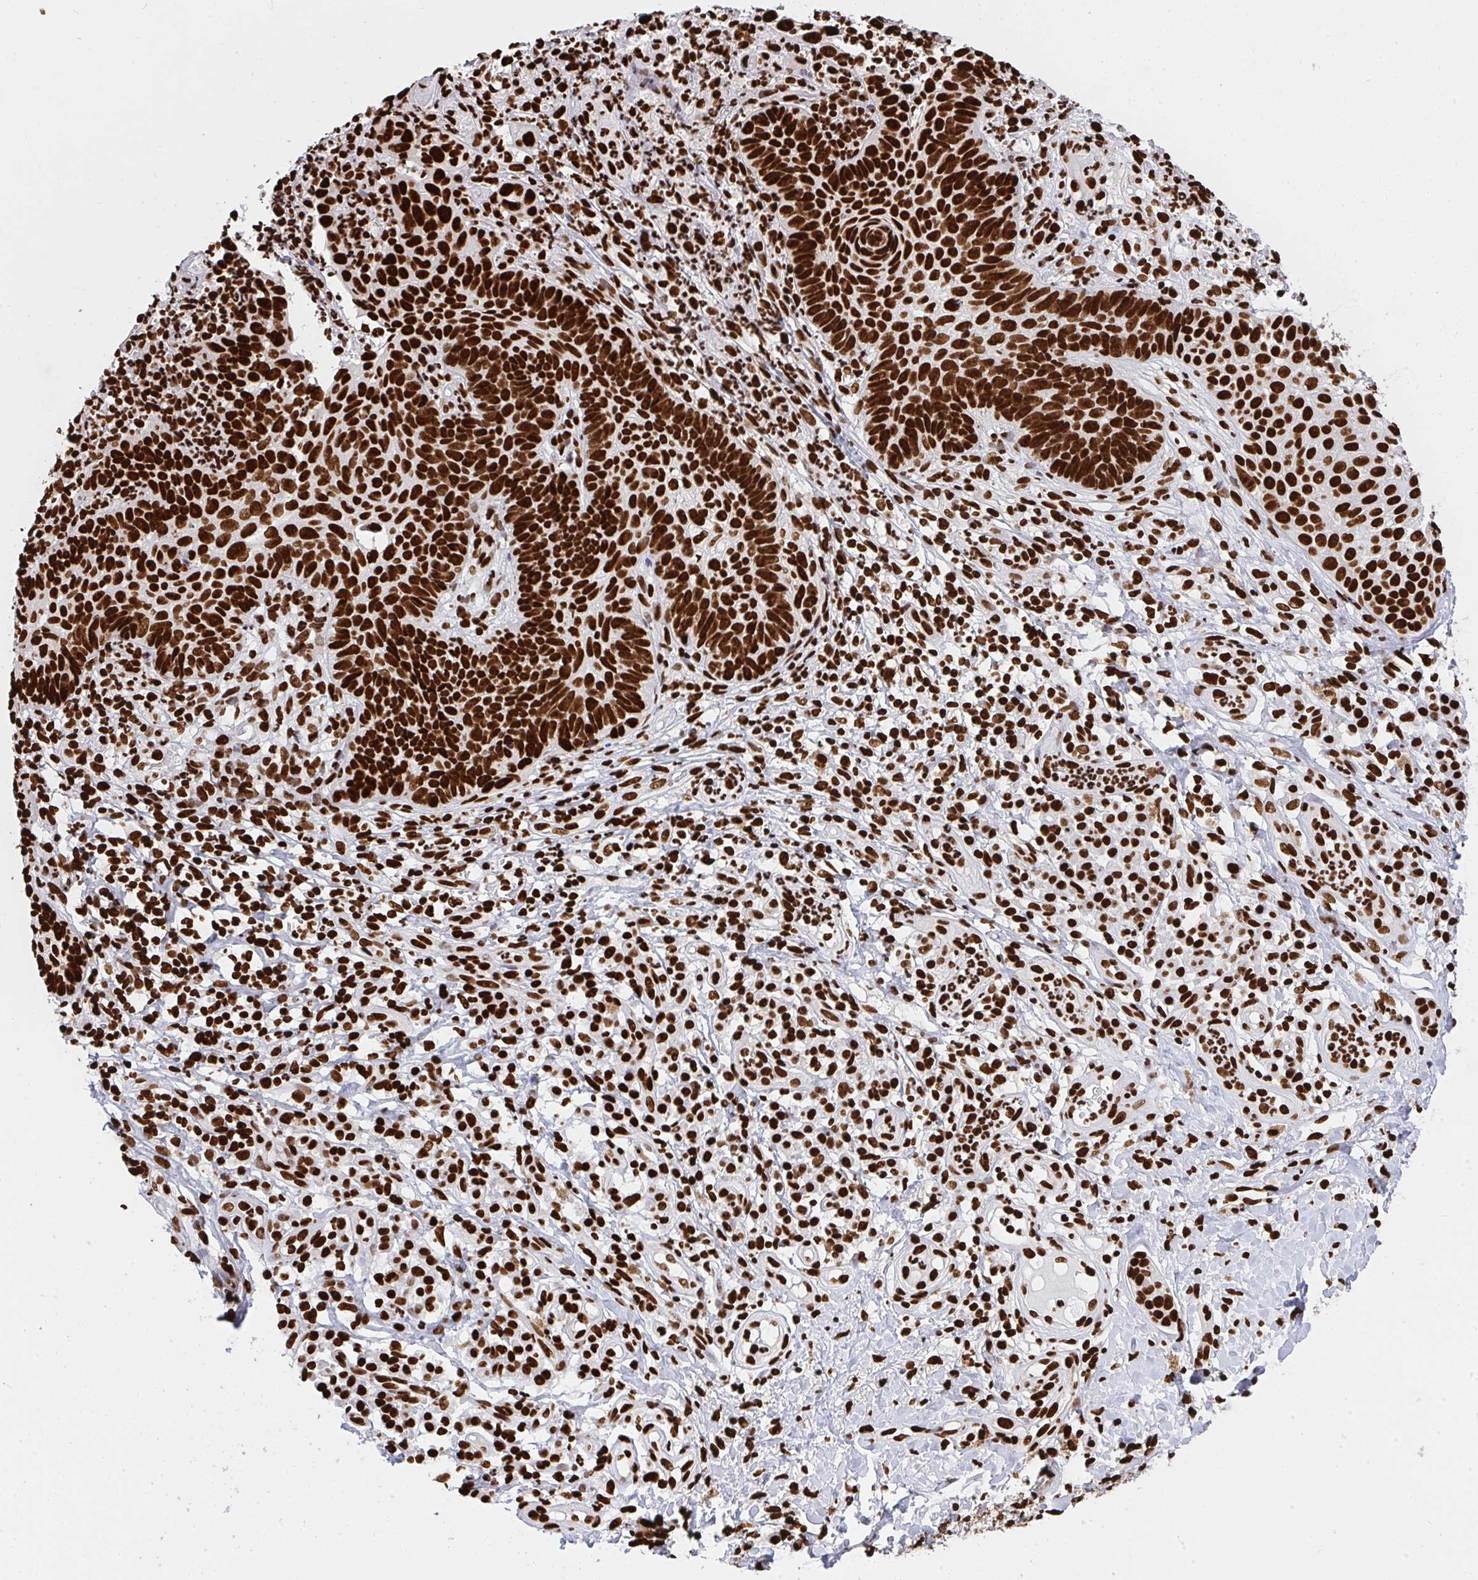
{"staining": {"intensity": "strong", "quantity": ">75%", "location": "nuclear"}, "tissue": "skin cancer", "cell_type": "Tumor cells", "image_type": "cancer", "snomed": [{"axis": "morphology", "description": "Basal cell carcinoma"}, {"axis": "topography", "description": "Skin"}, {"axis": "topography", "description": "Skin of leg"}], "caption": "Immunohistochemistry histopathology image of neoplastic tissue: human skin cancer stained using immunohistochemistry (IHC) shows high levels of strong protein expression localized specifically in the nuclear of tumor cells, appearing as a nuclear brown color.", "gene": "HNRNPL", "patient": {"sex": "female", "age": 87}}